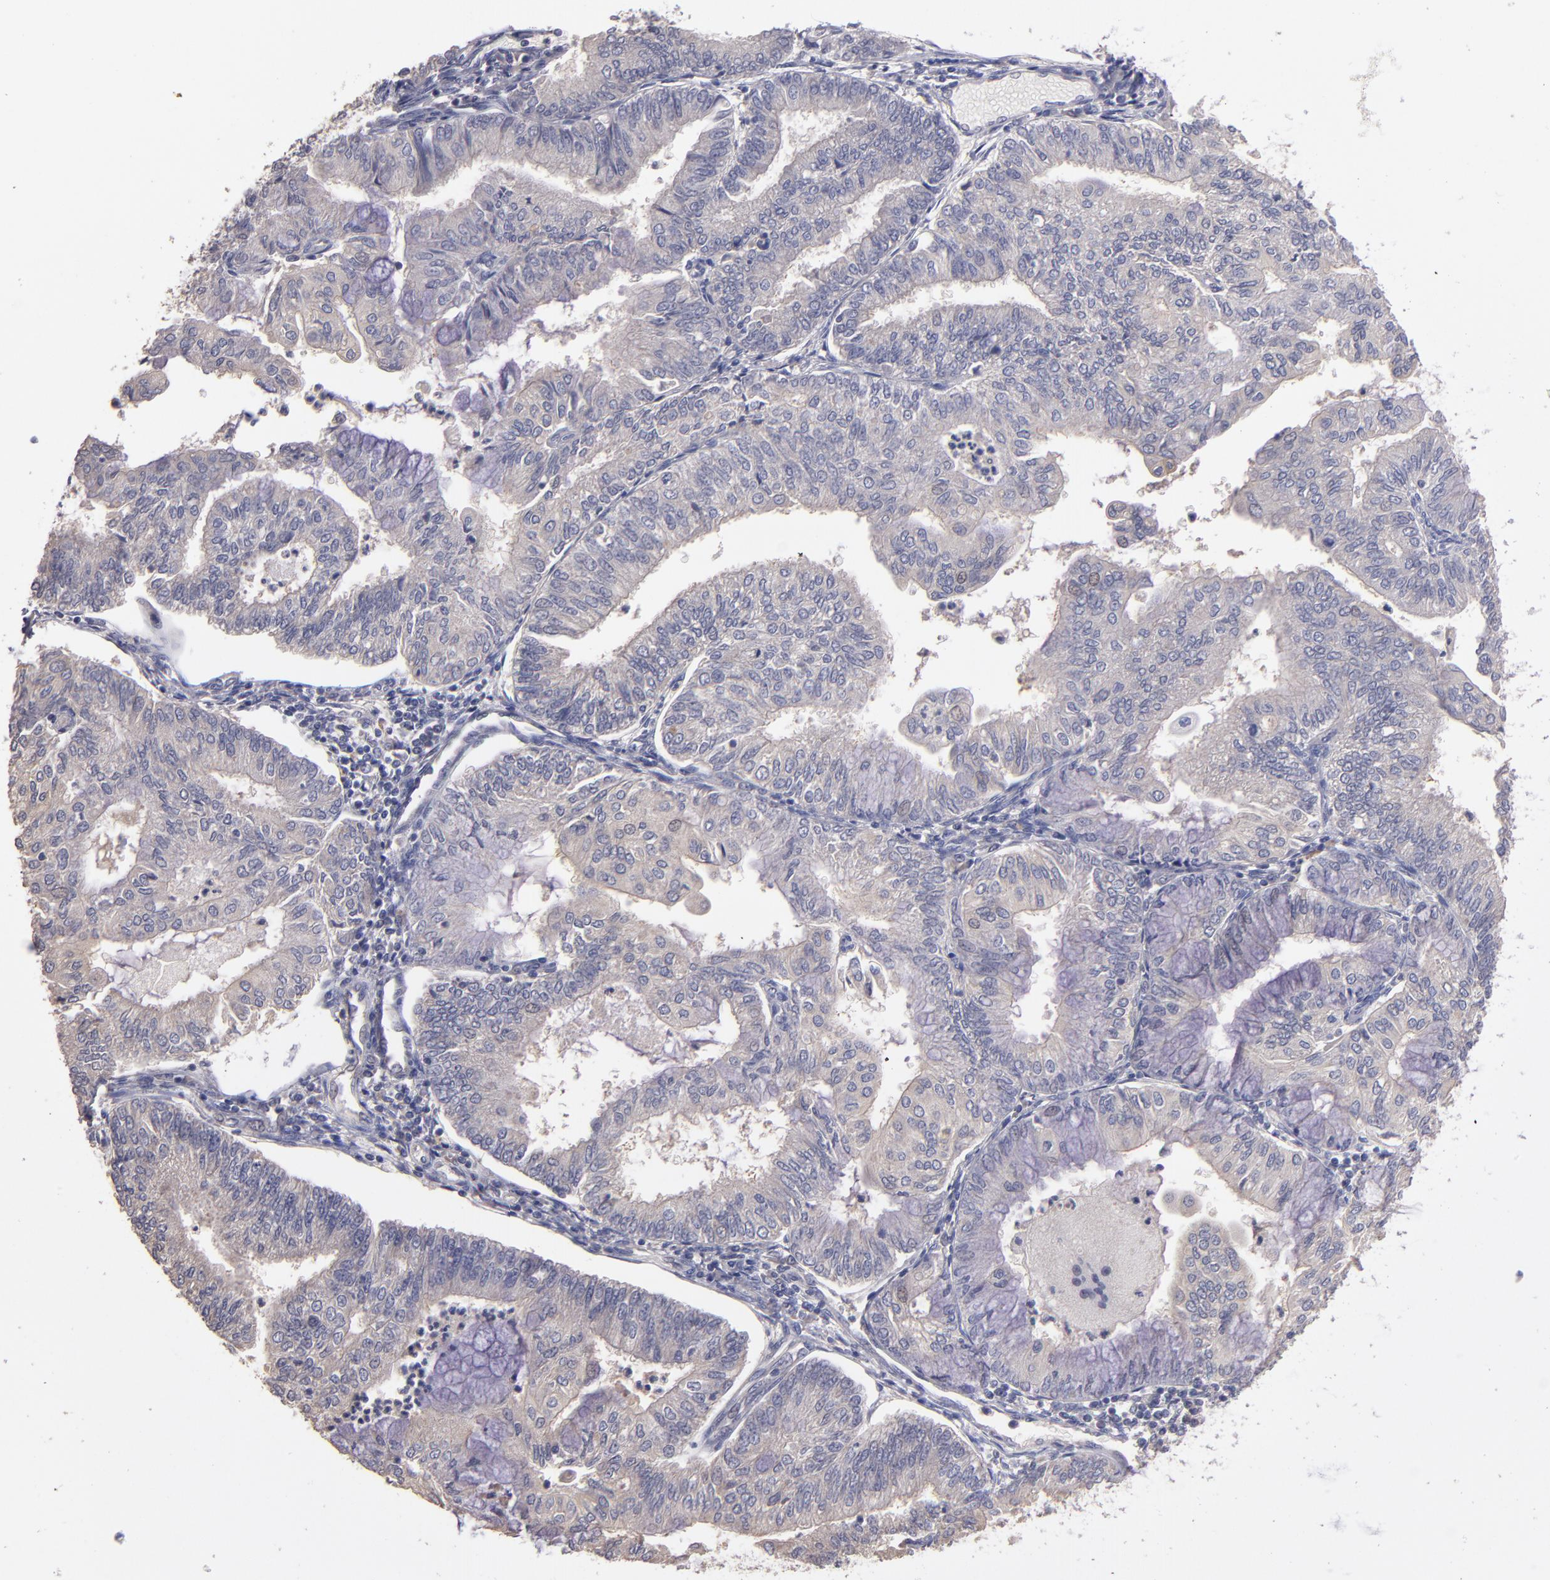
{"staining": {"intensity": "negative", "quantity": "none", "location": "none"}, "tissue": "endometrial cancer", "cell_type": "Tumor cells", "image_type": "cancer", "snomed": [{"axis": "morphology", "description": "Adenocarcinoma, NOS"}, {"axis": "topography", "description": "Endometrium"}], "caption": "Protein analysis of endometrial cancer (adenocarcinoma) demonstrates no significant staining in tumor cells.", "gene": "GNAZ", "patient": {"sex": "female", "age": 59}}